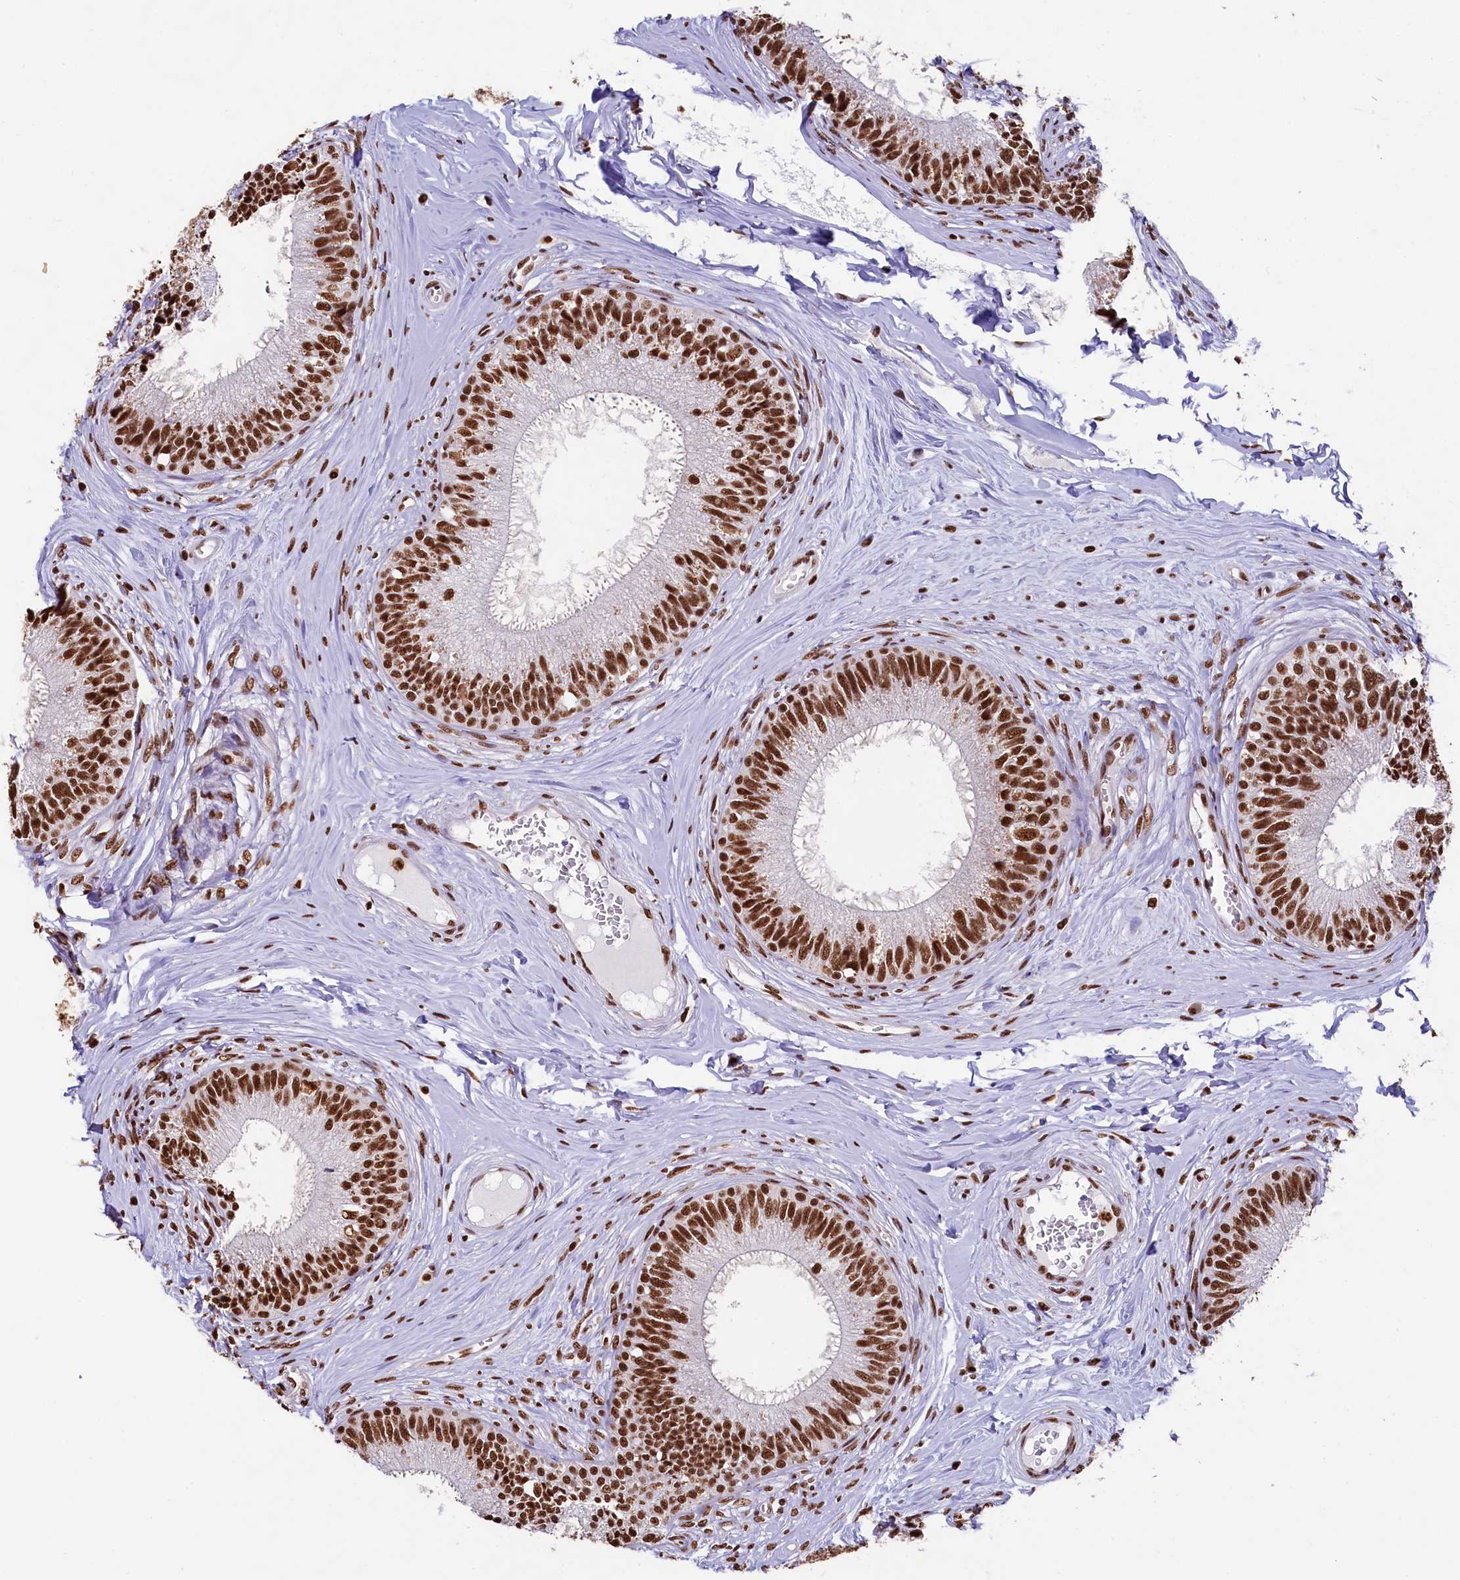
{"staining": {"intensity": "strong", "quantity": ">75%", "location": "nuclear"}, "tissue": "epididymis", "cell_type": "Glandular cells", "image_type": "normal", "snomed": [{"axis": "morphology", "description": "Normal tissue, NOS"}, {"axis": "topography", "description": "Epididymis"}], "caption": "Immunohistochemical staining of unremarkable human epididymis displays high levels of strong nuclear positivity in about >75% of glandular cells.", "gene": "SNRPD2", "patient": {"sex": "male", "age": 33}}